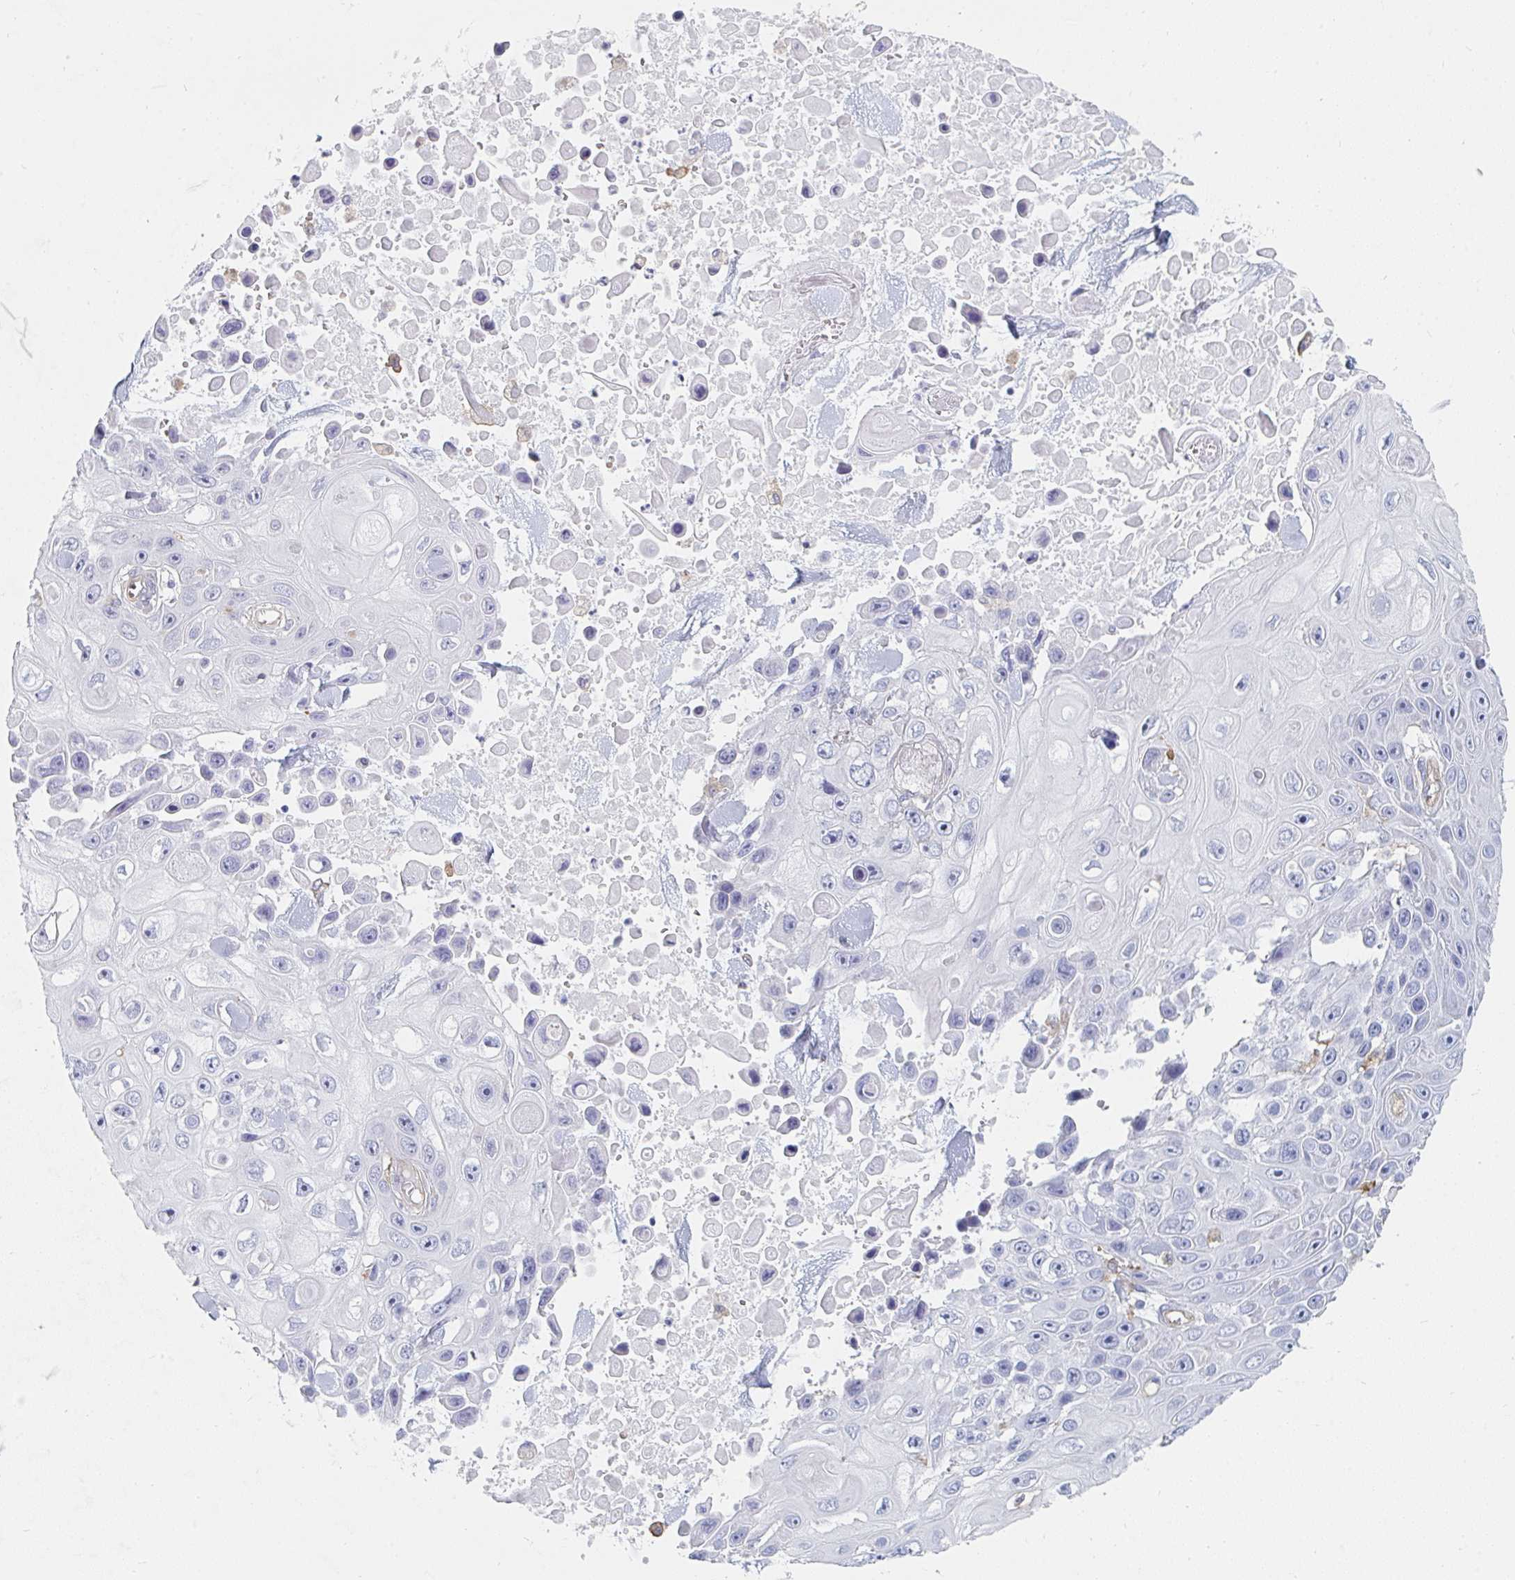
{"staining": {"intensity": "negative", "quantity": "none", "location": "none"}, "tissue": "skin cancer", "cell_type": "Tumor cells", "image_type": "cancer", "snomed": [{"axis": "morphology", "description": "Squamous cell carcinoma, NOS"}, {"axis": "topography", "description": "Skin"}], "caption": "Tumor cells show no significant protein positivity in squamous cell carcinoma (skin).", "gene": "DAB2", "patient": {"sex": "male", "age": 82}}